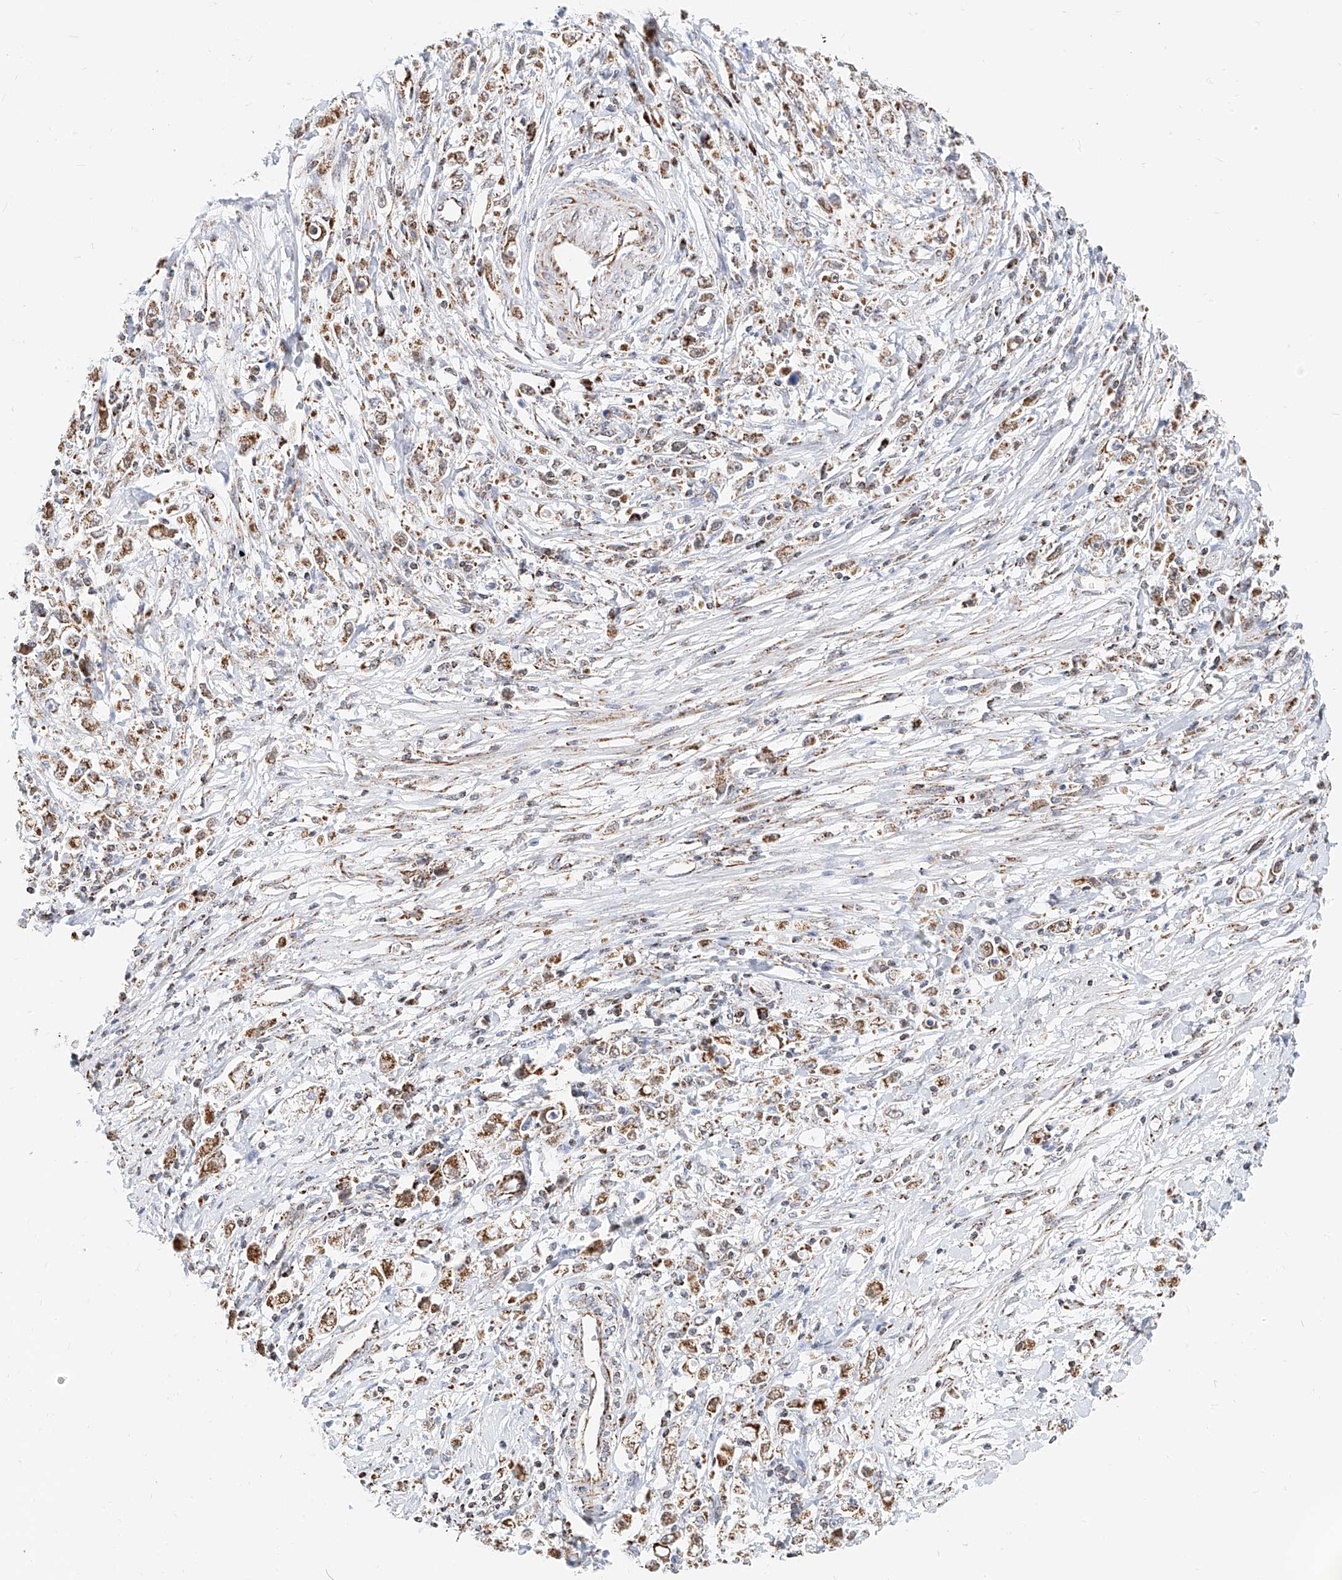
{"staining": {"intensity": "moderate", "quantity": ">75%", "location": "cytoplasmic/membranous"}, "tissue": "stomach cancer", "cell_type": "Tumor cells", "image_type": "cancer", "snomed": [{"axis": "morphology", "description": "Adenocarcinoma, NOS"}, {"axis": "topography", "description": "Stomach"}], "caption": "The micrograph displays a brown stain indicating the presence of a protein in the cytoplasmic/membranous of tumor cells in adenocarcinoma (stomach).", "gene": "NALCN", "patient": {"sex": "female", "age": 59}}